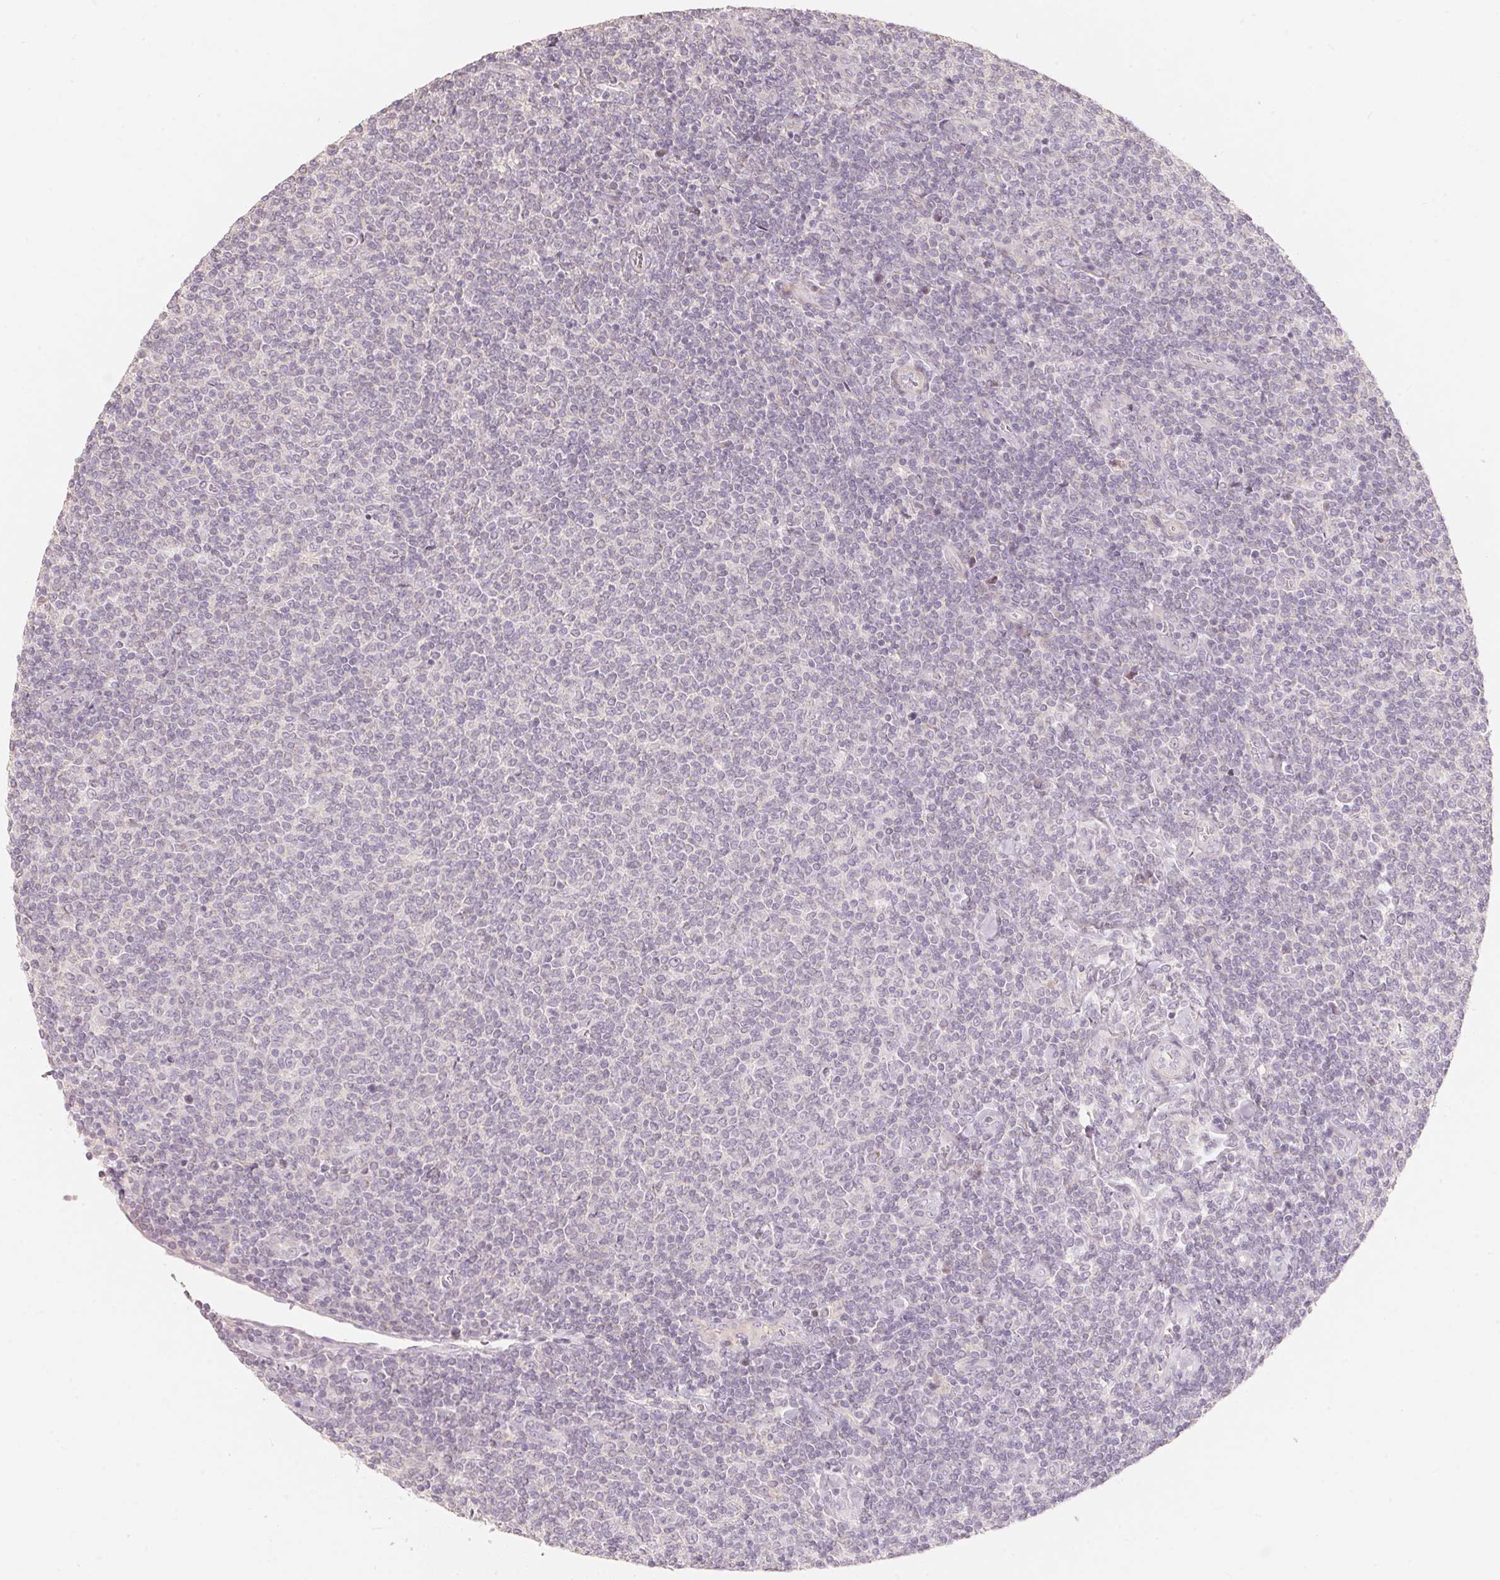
{"staining": {"intensity": "negative", "quantity": "none", "location": "none"}, "tissue": "lymphoma", "cell_type": "Tumor cells", "image_type": "cancer", "snomed": [{"axis": "morphology", "description": "Malignant lymphoma, non-Hodgkin's type, Low grade"}, {"axis": "topography", "description": "Lymph node"}], "caption": "Immunohistochemistry of human low-grade malignant lymphoma, non-Hodgkin's type exhibits no staining in tumor cells.", "gene": "TP53AIP1", "patient": {"sex": "male", "age": 52}}